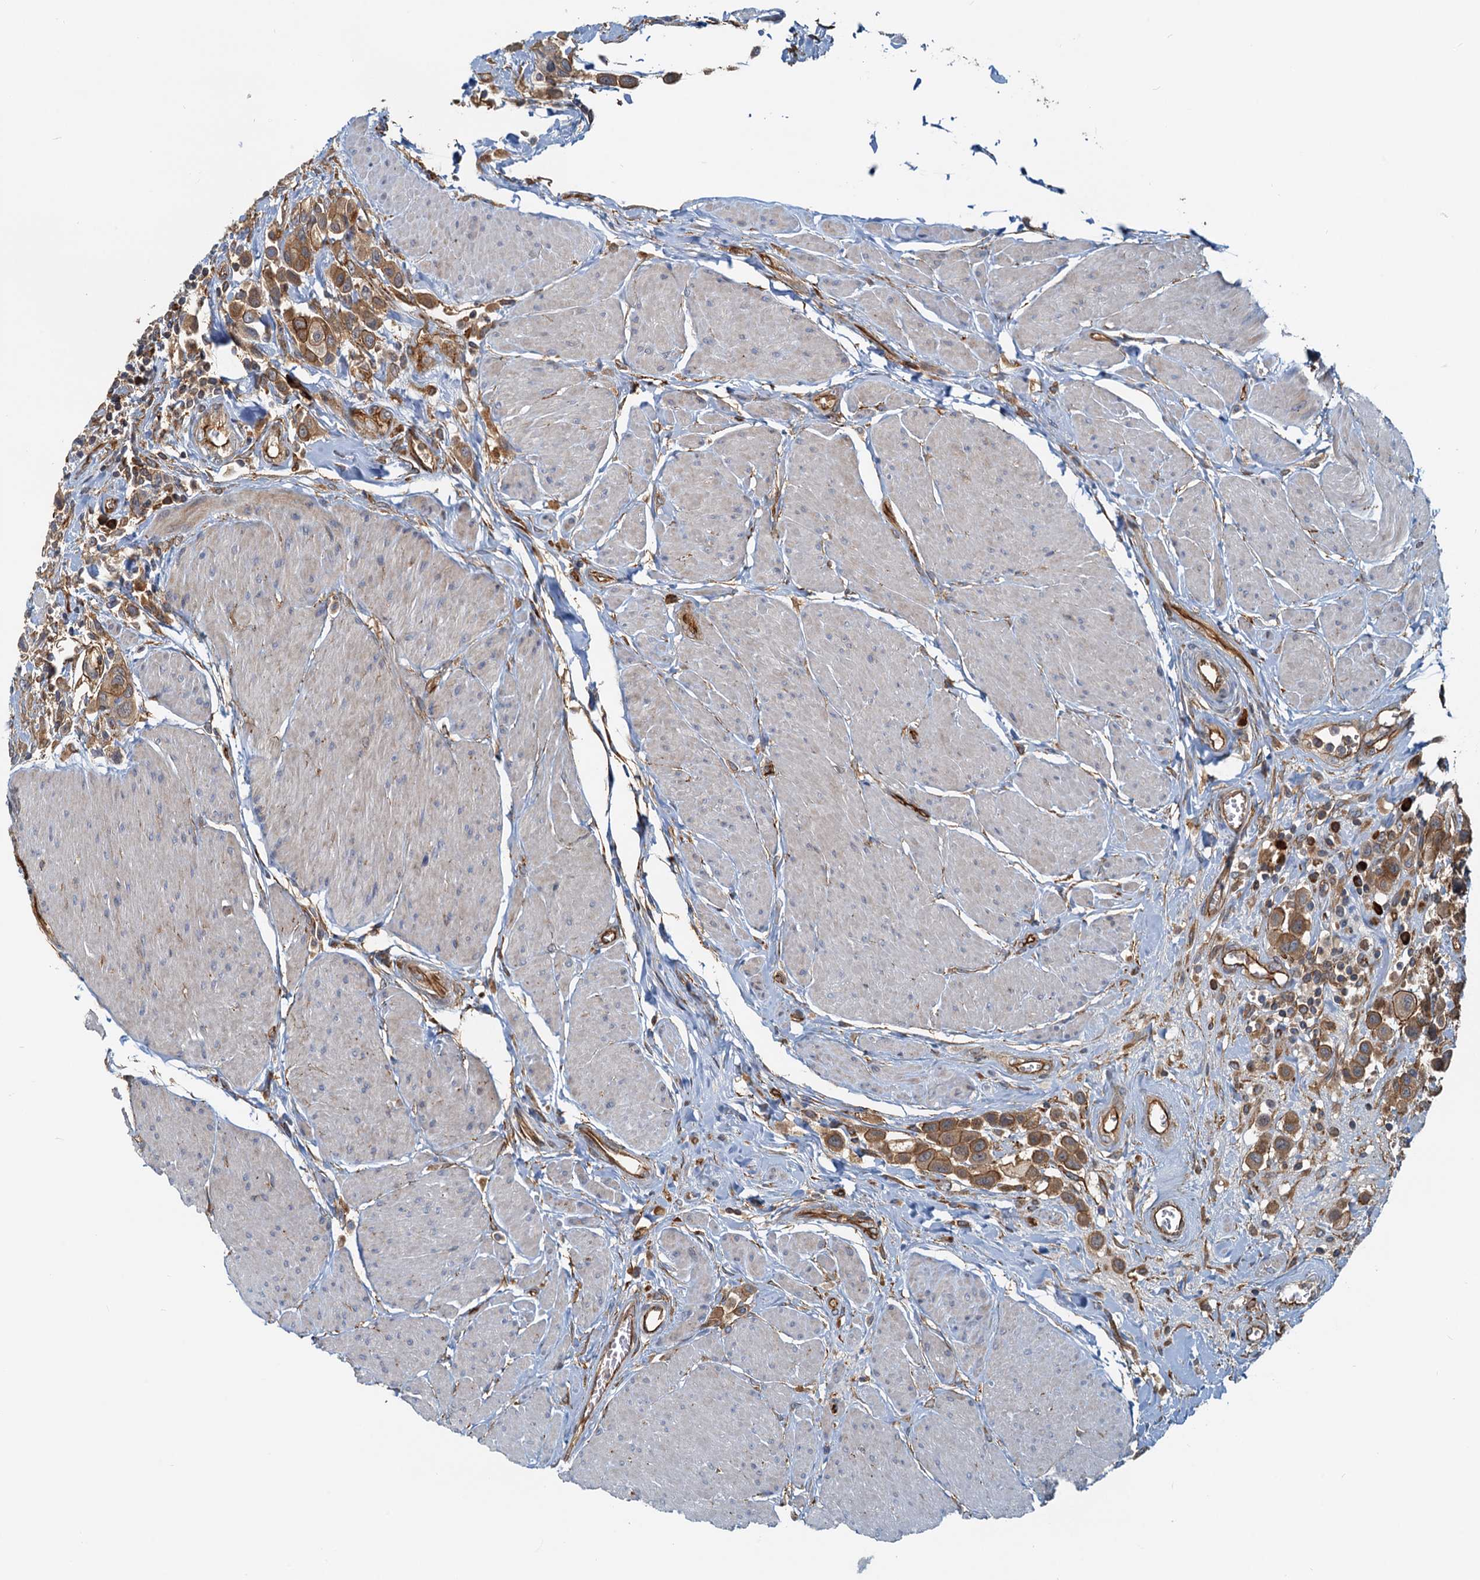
{"staining": {"intensity": "moderate", "quantity": ">75%", "location": "cytoplasmic/membranous"}, "tissue": "urothelial cancer", "cell_type": "Tumor cells", "image_type": "cancer", "snomed": [{"axis": "morphology", "description": "Urothelial carcinoma, High grade"}, {"axis": "topography", "description": "Urinary bladder"}], "caption": "Urothelial cancer stained for a protein displays moderate cytoplasmic/membranous positivity in tumor cells.", "gene": "NIPAL3", "patient": {"sex": "male", "age": 50}}